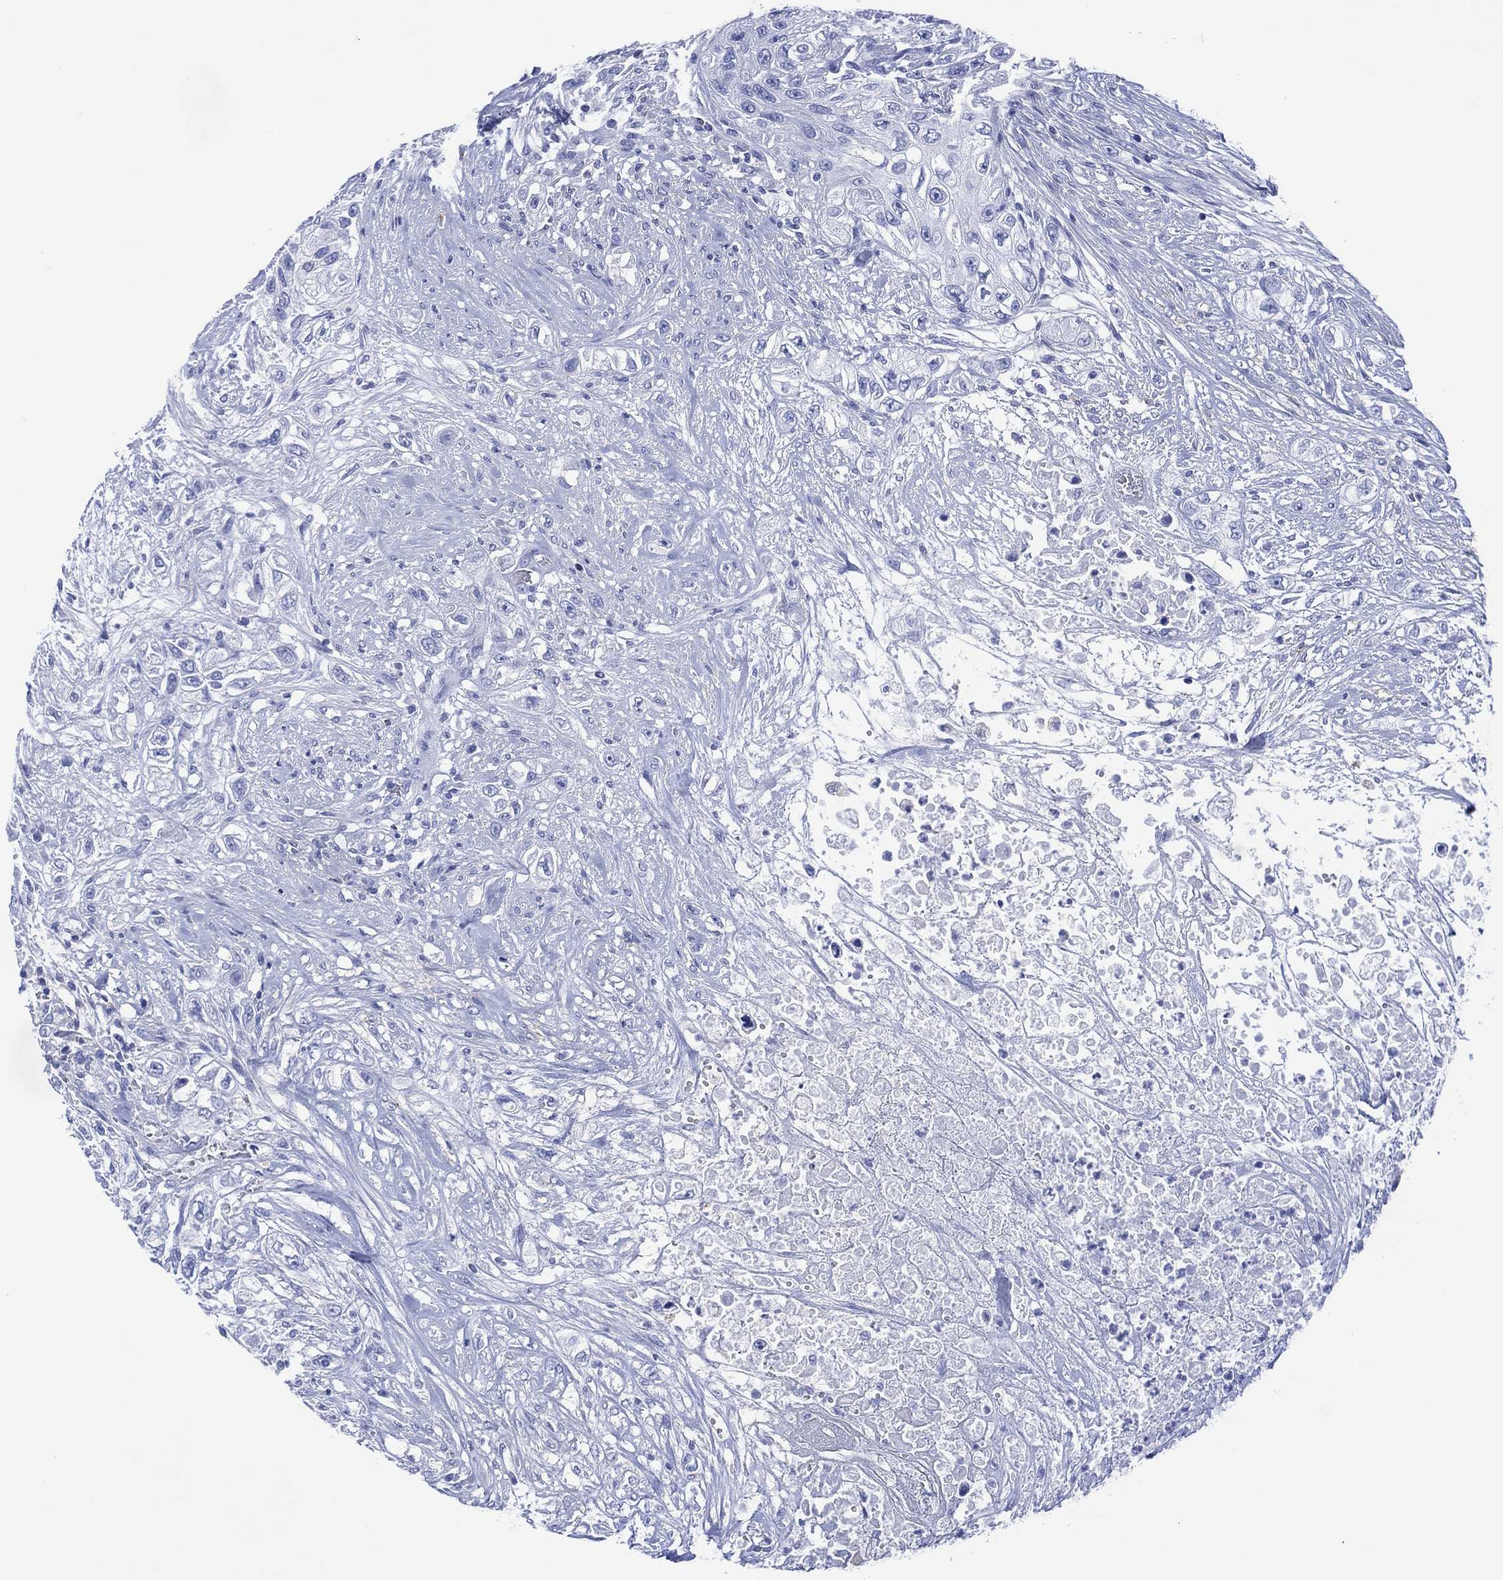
{"staining": {"intensity": "negative", "quantity": "none", "location": "none"}, "tissue": "urothelial cancer", "cell_type": "Tumor cells", "image_type": "cancer", "snomed": [{"axis": "morphology", "description": "Urothelial carcinoma, High grade"}, {"axis": "topography", "description": "Urinary bladder"}], "caption": "An immunohistochemistry micrograph of urothelial carcinoma (high-grade) is shown. There is no staining in tumor cells of urothelial carcinoma (high-grade). The staining was performed using DAB (3,3'-diaminobenzidine) to visualize the protein expression in brown, while the nuclei were stained in blue with hematoxylin (Magnification: 20x).", "gene": "DPP4", "patient": {"sex": "female", "age": 56}}